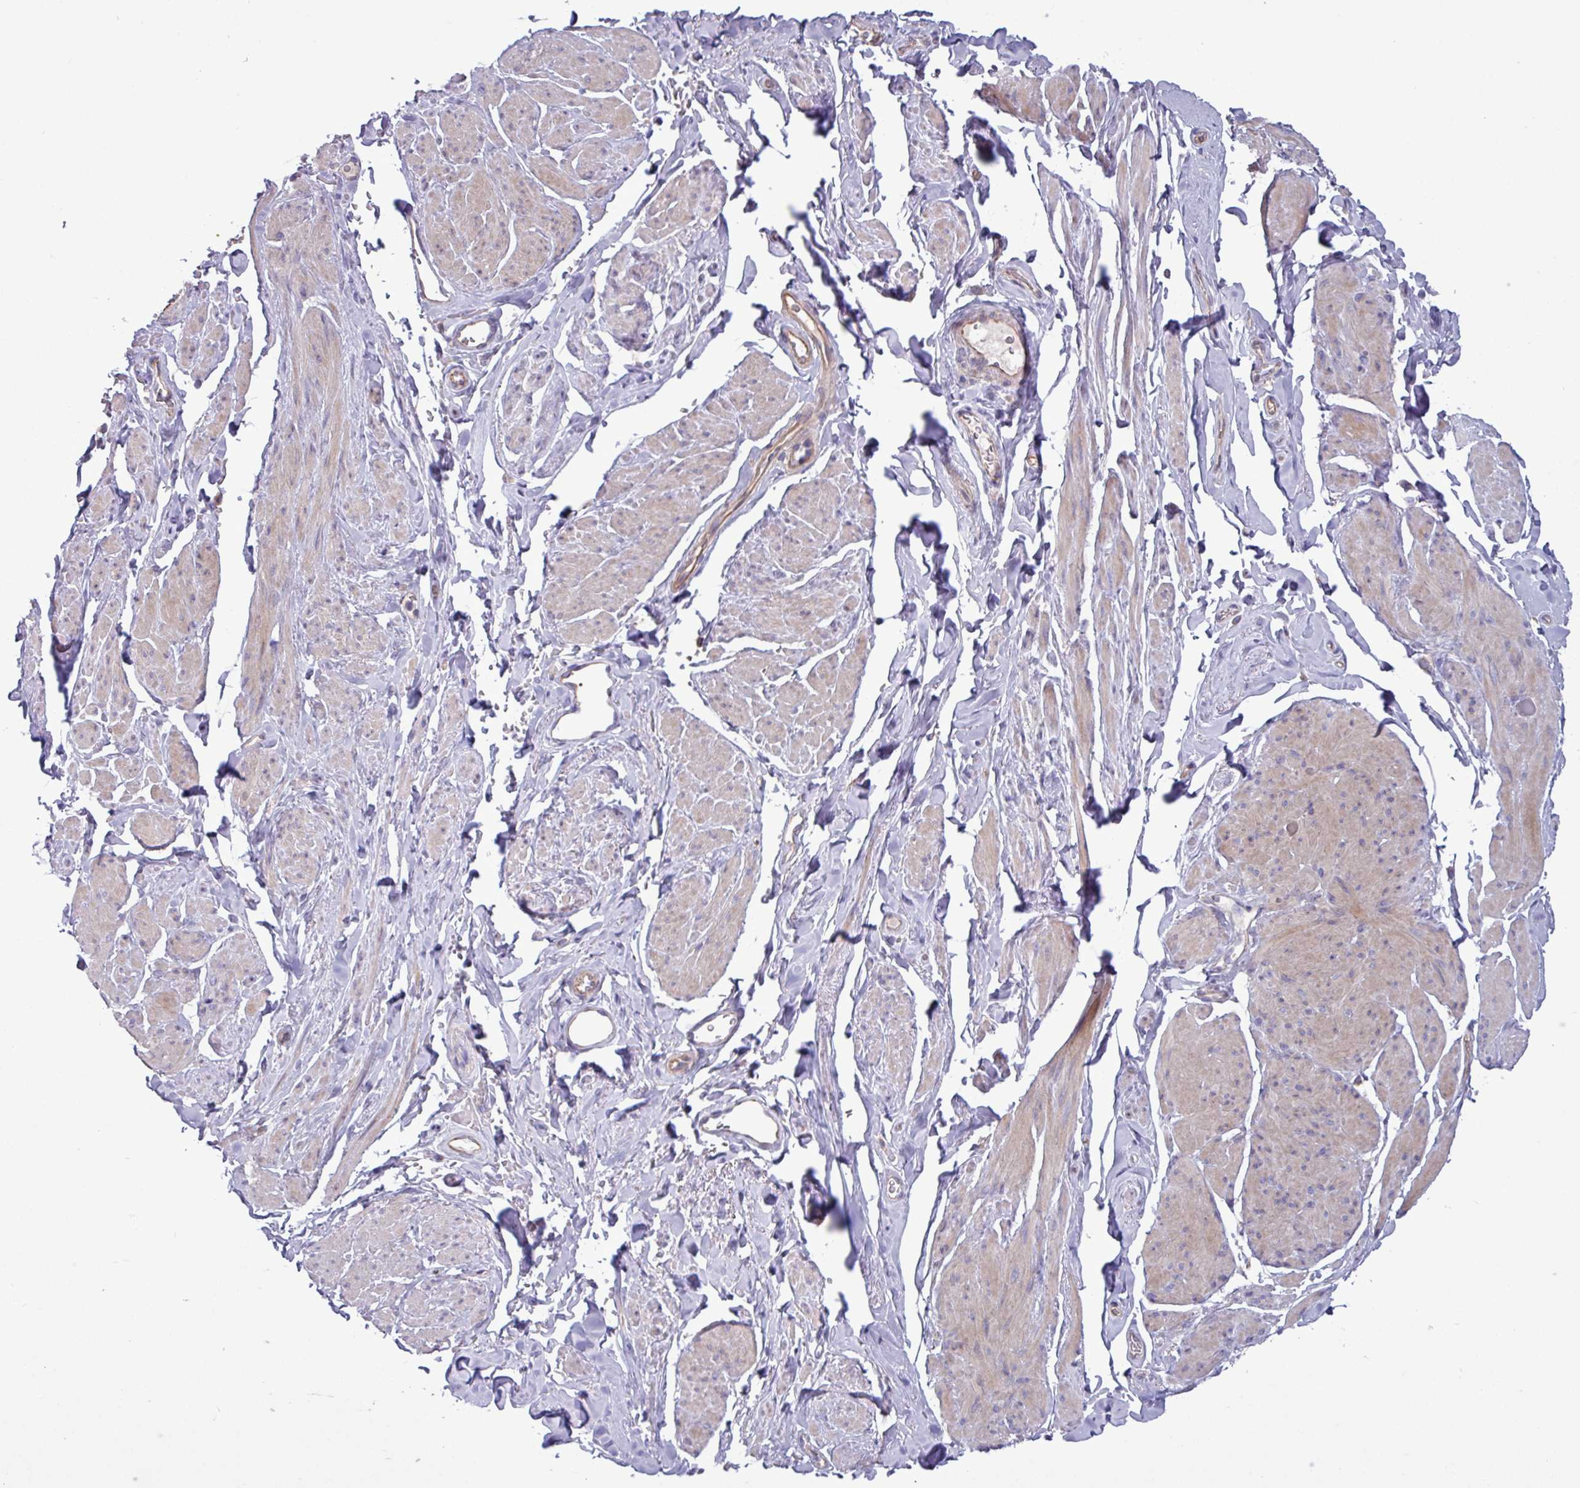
{"staining": {"intensity": "weak", "quantity": "<25%", "location": "cytoplasmic/membranous"}, "tissue": "smooth muscle", "cell_type": "Smooth muscle cells", "image_type": "normal", "snomed": [{"axis": "morphology", "description": "Normal tissue, NOS"}, {"axis": "topography", "description": "Smooth muscle"}, {"axis": "topography", "description": "Peripheral nerve tissue"}], "caption": "An IHC photomicrograph of benign smooth muscle is shown. There is no staining in smooth muscle cells of smooth muscle. (DAB immunohistochemistry (IHC), high magnification).", "gene": "PLIN2", "patient": {"sex": "male", "age": 69}}